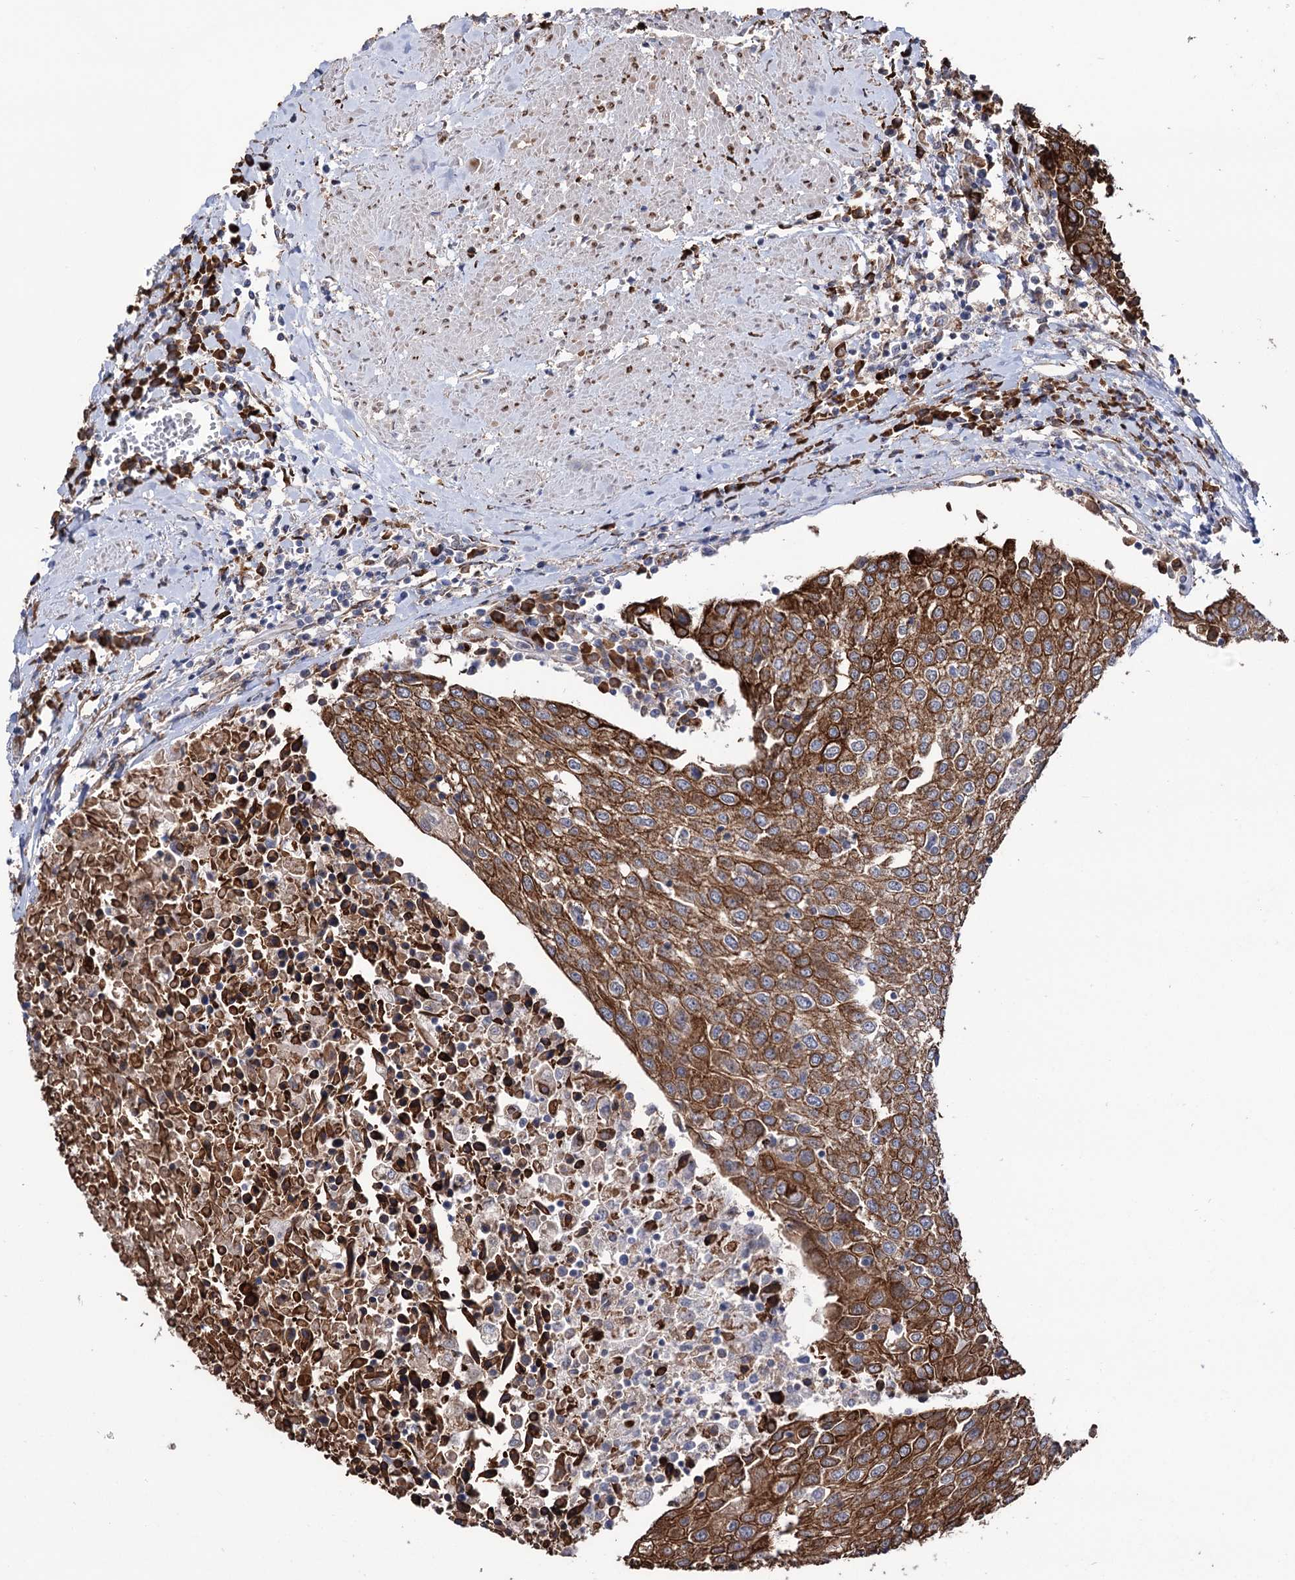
{"staining": {"intensity": "strong", "quantity": ">75%", "location": "cytoplasmic/membranous"}, "tissue": "urothelial cancer", "cell_type": "Tumor cells", "image_type": "cancer", "snomed": [{"axis": "morphology", "description": "Urothelial carcinoma, High grade"}, {"axis": "topography", "description": "Urinary bladder"}], "caption": "Urothelial cancer stained with a protein marker demonstrates strong staining in tumor cells.", "gene": "CDAN1", "patient": {"sex": "female", "age": 85}}